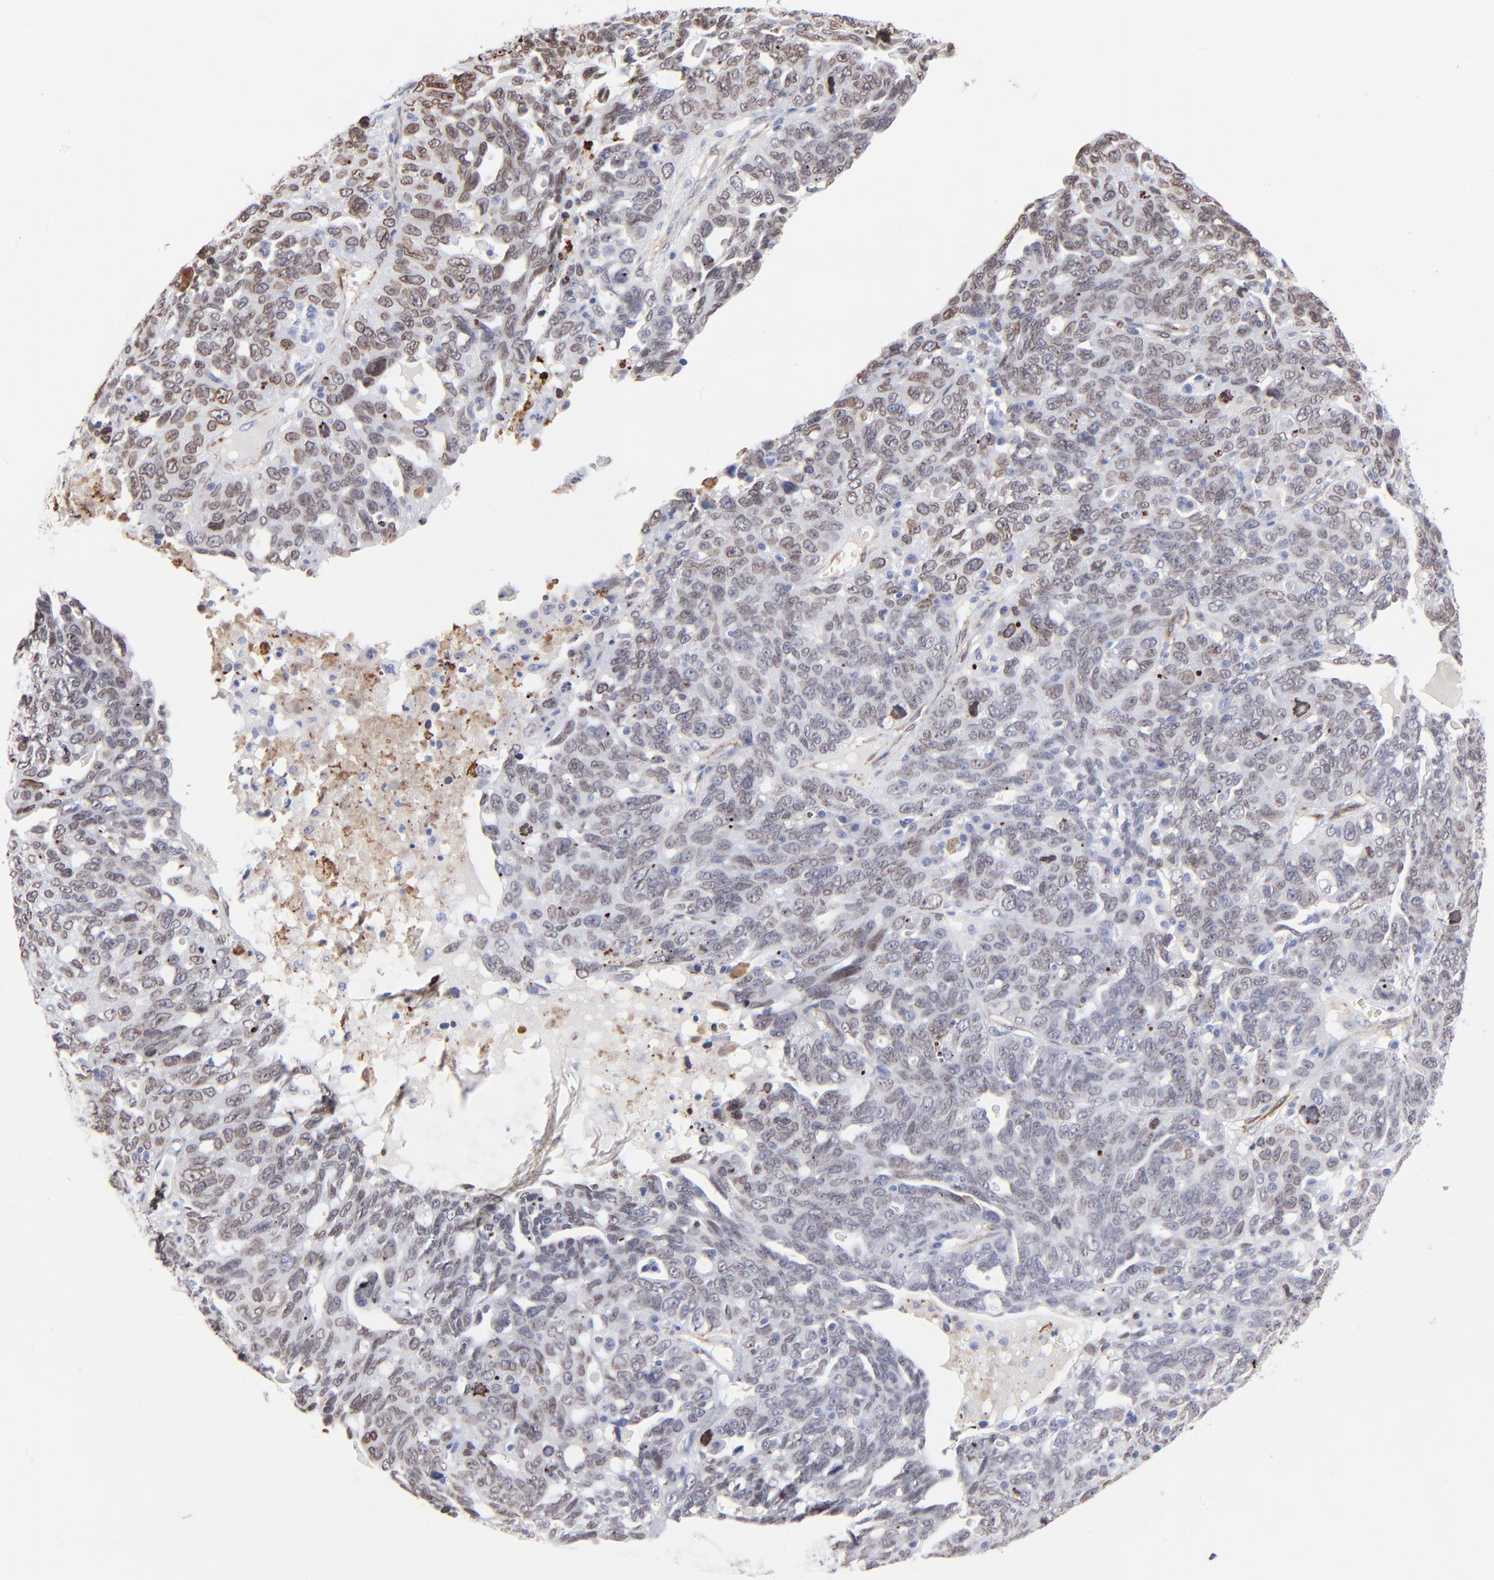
{"staining": {"intensity": "moderate", "quantity": "25%-75%", "location": "cytoplasmic/membranous,nuclear"}, "tissue": "ovarian cancer", "cell_type": "Tumor cells", "image_type": "cancer", "snomed": [{"axis": "morphology", "description": "Cystadenocarcinoma, serous, NOS"}, {"axis": "topography", "description": "Ovary"}], "caption": "Human ovarian cancer (serous cystadenocarcinoma) stained with a brown dye exhibits moderate cytoplasmic/membranous and nuclear positive positivity in approximately 25%-75% of tumor cells.", "gene": "PDGFRB", "patient": {"sex": "female", "age": 71}}